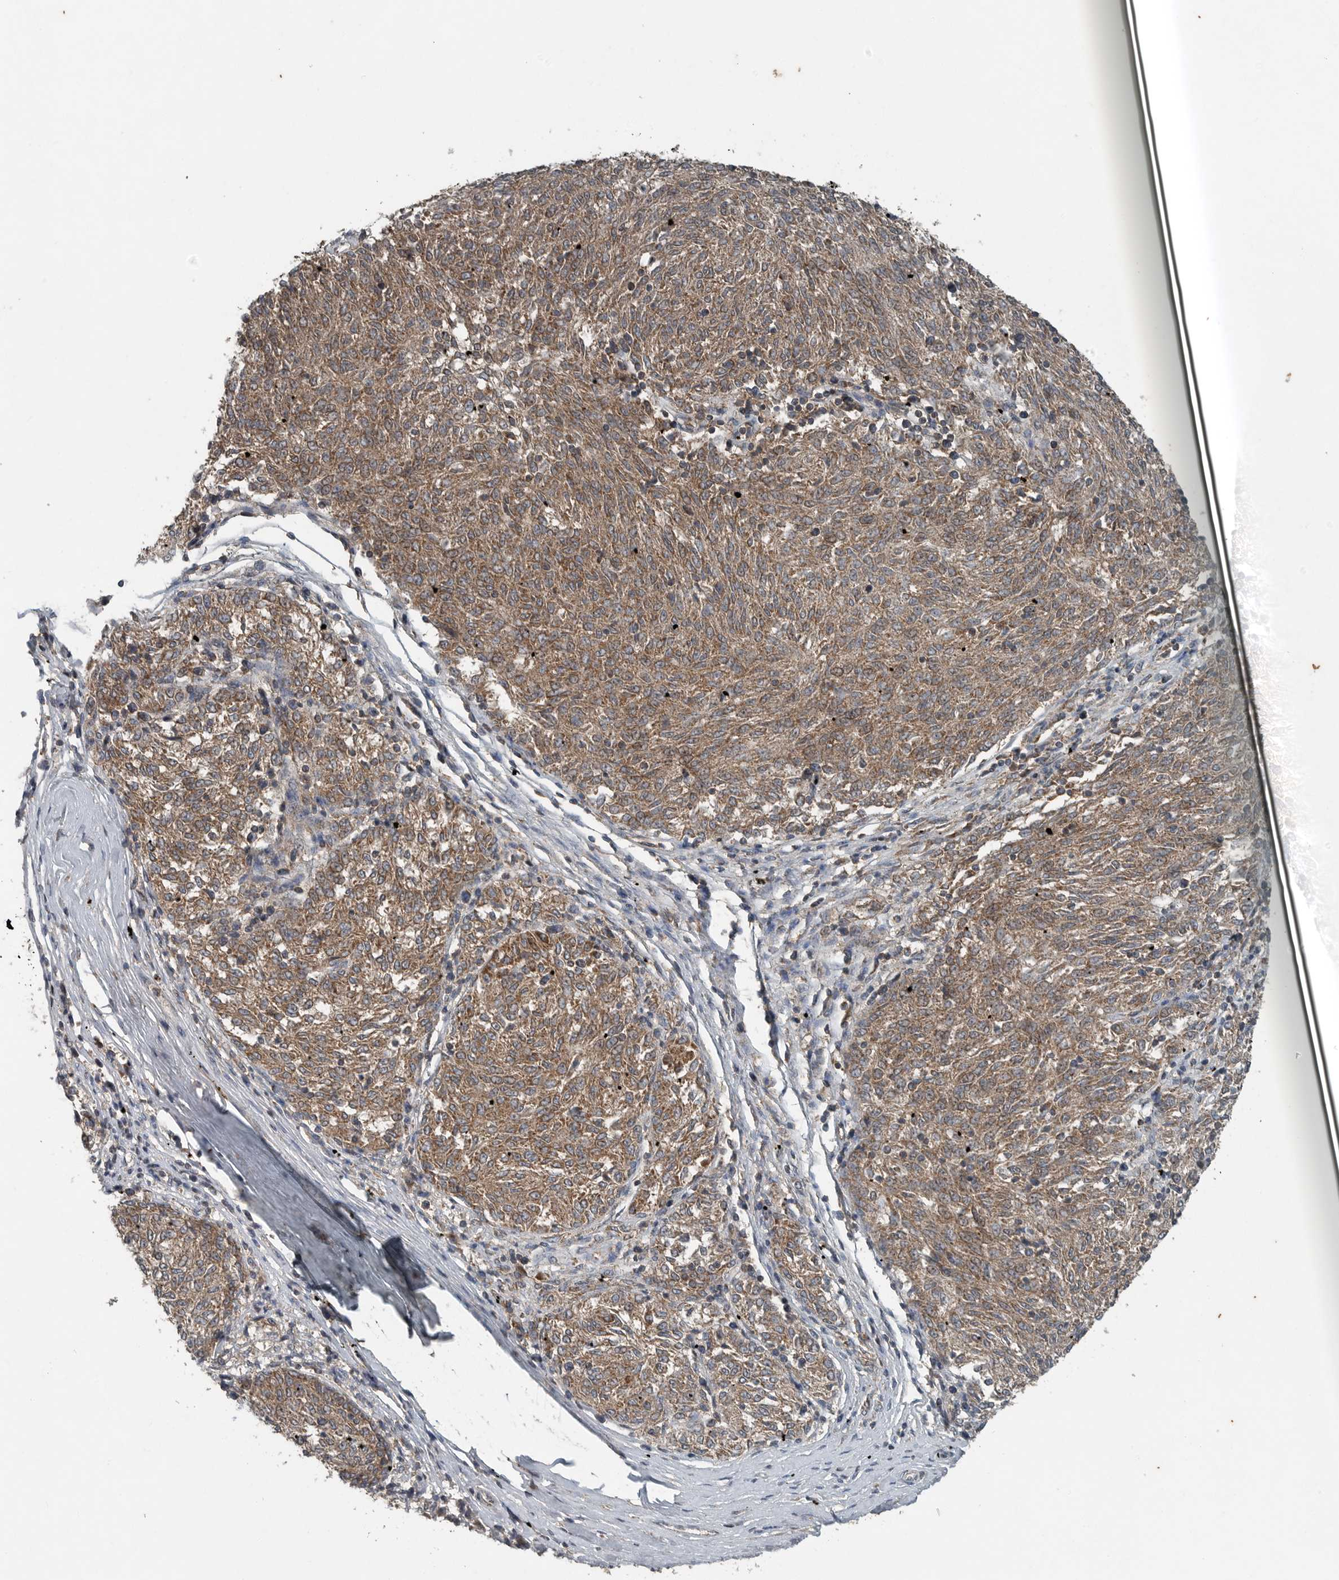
{"staining": {"intensity": "moderate", "quantity": ">75%", "location": "cytoplasmic/membranous"}, "tissue": "melanoma", "cell_type": "Tumor cells", "image_type": "cancer", "snomed": [{"axis": "morphology", "description": "Malignant melanoma, NOS"}, {"axis": "topography", "description": "Skin"}], "caption": "Human melanoma stained with a brown dye reveals moderate cytoplasmic/membranous positive positivity in approximately >75% of tumor cells.", "gene": "IL6ST", "patient": {"sex": "female", "age": 72}}